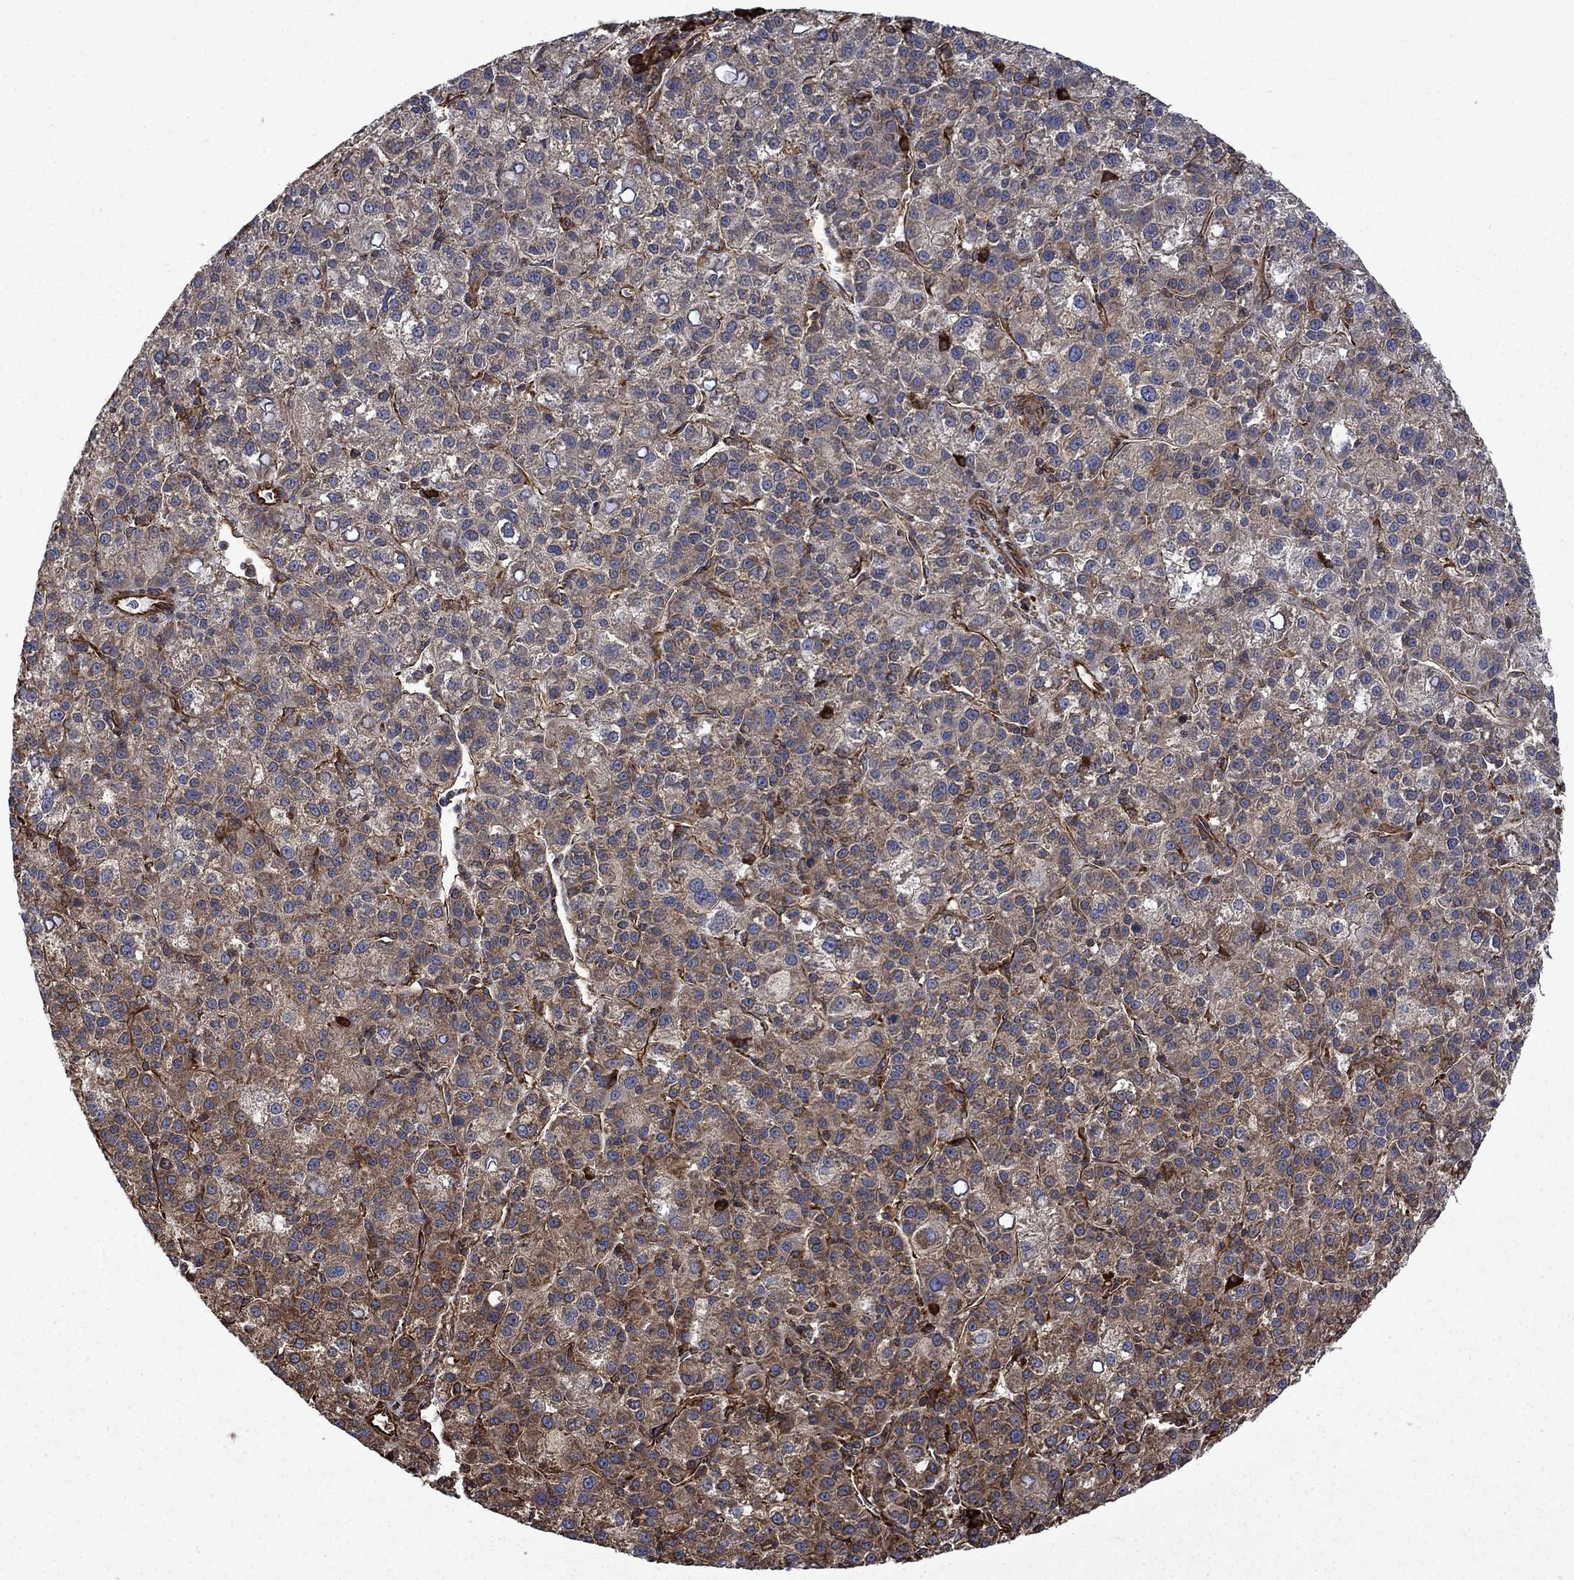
{"staining": {"intensity": "moderate", "quantity": "25%-75%", "location": "cytoplasmic/membranous"}, "tissue": "liver cancer", "cell_type": "Tumor cells", "image_type": "cancer", "snomed": [{"axis": "morphology", "description": "Carcinoma, Hepatocellular, NOS"}, {"axis": "topography", "description": "Liver"}], "caption": "This histopathology image demonstrates IHC staining of human liver cancer (hepatocellular carcinoma), with medium moderate cytoplasmic/membranous positivity in about 25%-75% of tumor cells.", "gene": "CUTC", "patient": {"sex": "female", "age": 60}}